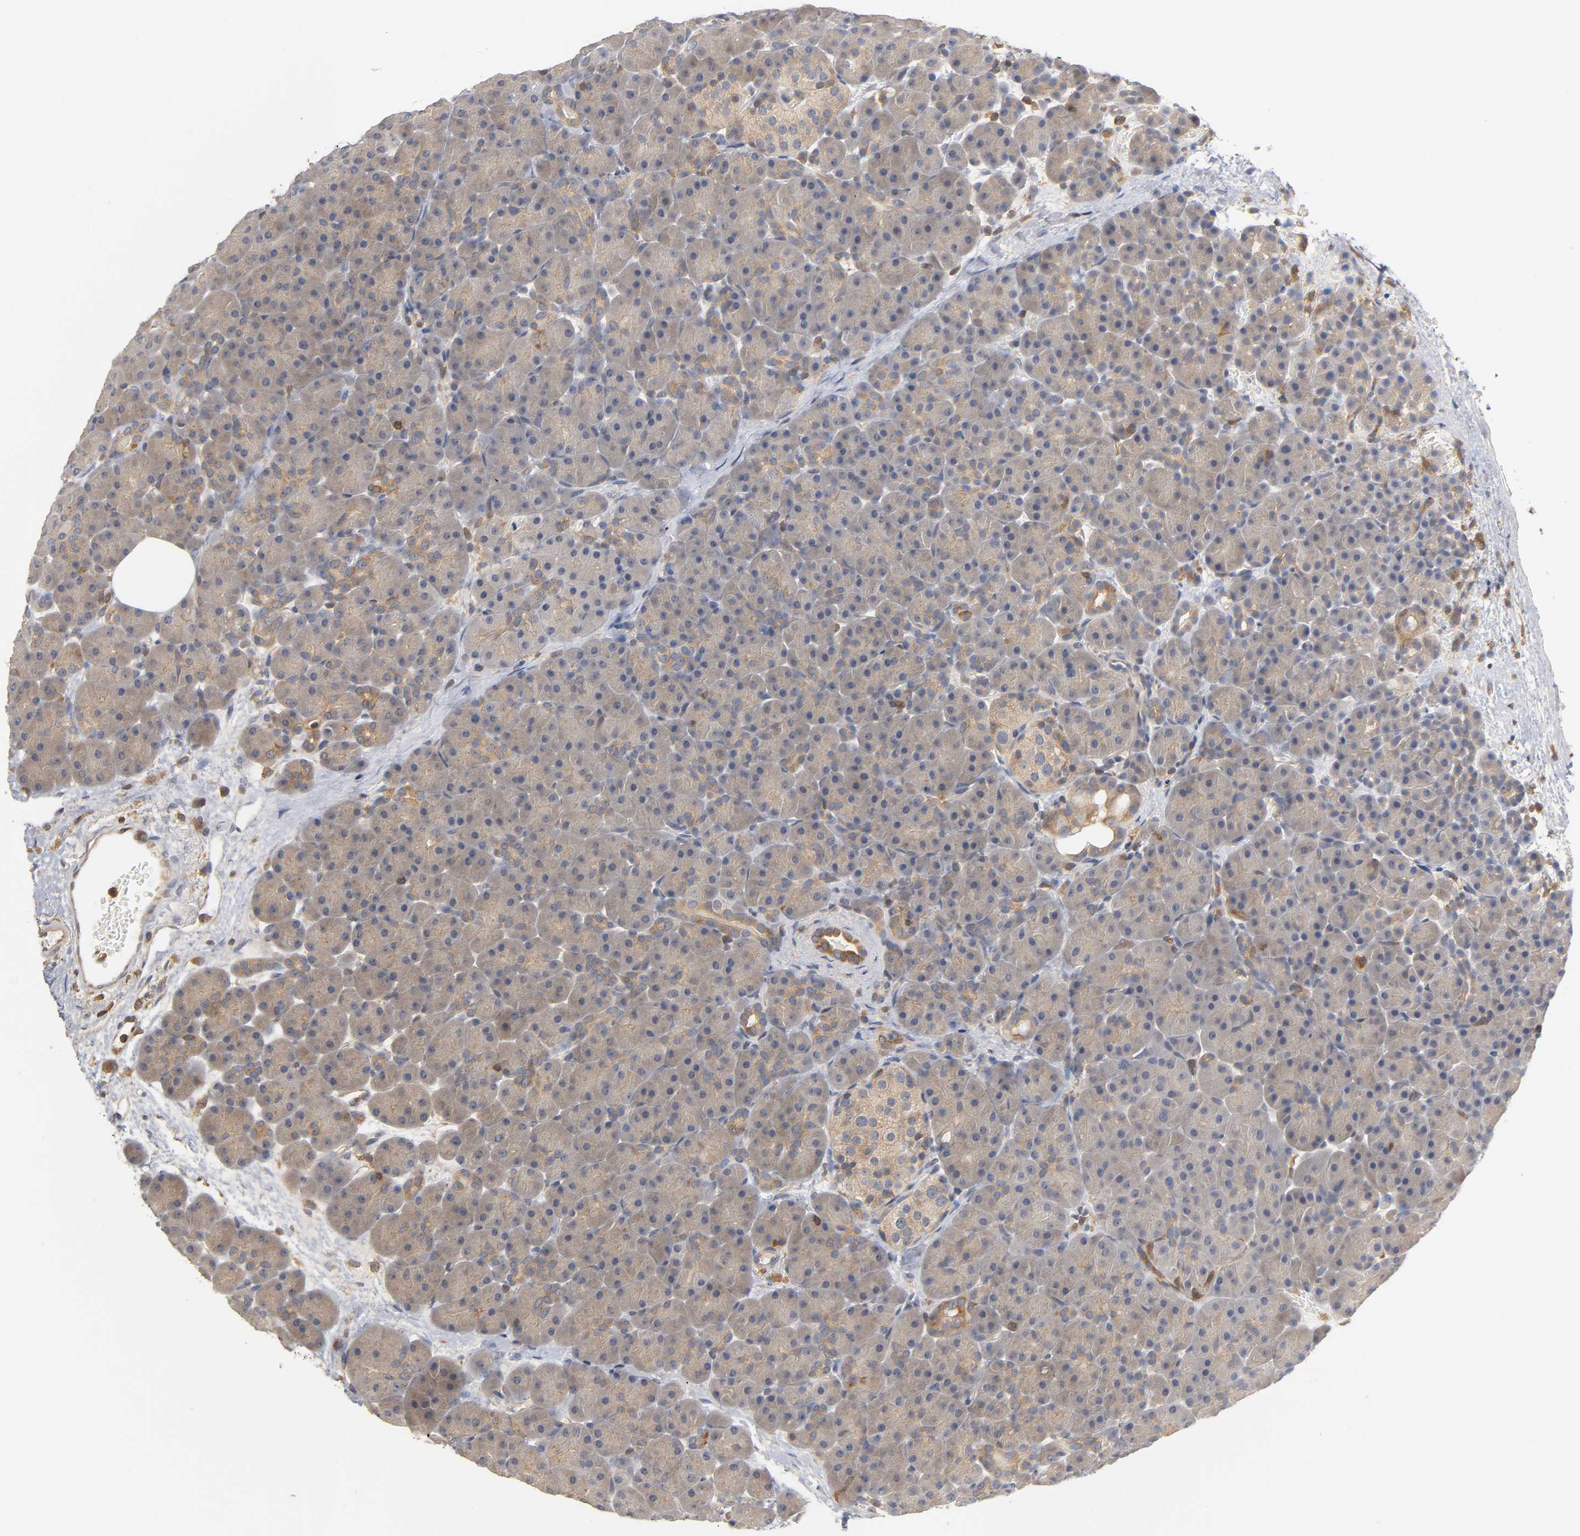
{"staining": {"intensity": "moderate", "quantity": ">75%", "location": "cytoplasmic/membranous"}, "tissue": "pancreas", "cell_type": "Exocrine glandular cells", "image_type": "normal", "snomed": [{"axis": "morphology", "description": "Normal tissue, NOS"}, {"axis": "topography", "description": "Pancreas"}], "caption": "Protein staining of benign pancreas displays moderate cytoplasmic/membranous staining in approximately >75% of exocrine glandular cells.", "gene": "ACTR2", "patient": {"sex": "male", "age": 66}}